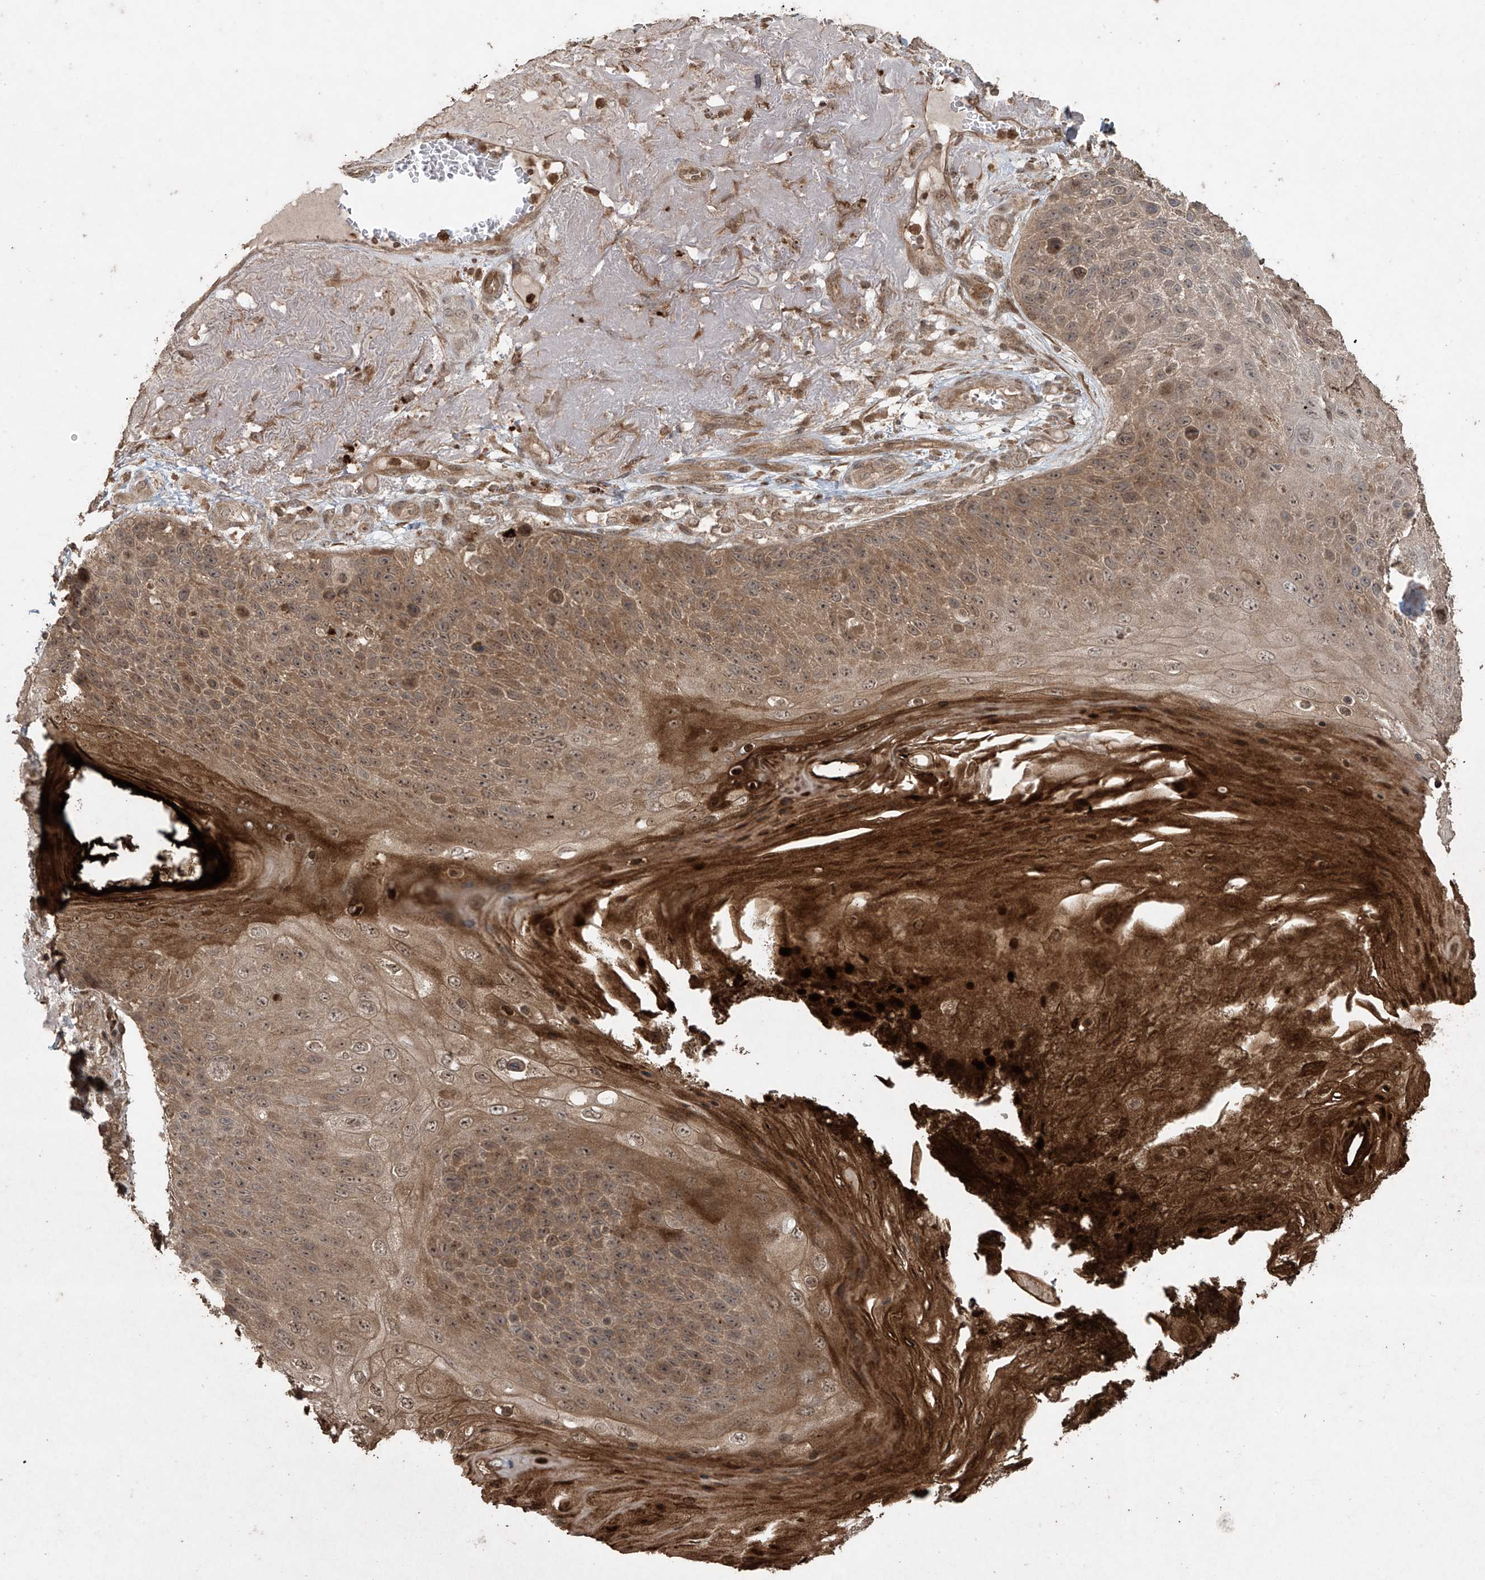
{"staining": {"intensity": "moderate", "quantity": ">75%", "location": "cytoplasmic/membranous"}, "tissue": "skin cancer", "cell_type": "Tumor cells", "image_type": "cancer", "snomed": [{"axis": "morphology", "description": "Squamous cell carcinoma, NOS"}, {"axis": "topography", "description": "Skin"}], "caption": "Squamous cell carcinoma (skin) stained with a brown dye shows moderate cytoplasmic/membranous positive expression in about >75% of tumor cells.", "gene": "PGPEP1", "patient": {"sex": "female", "age": 88}}